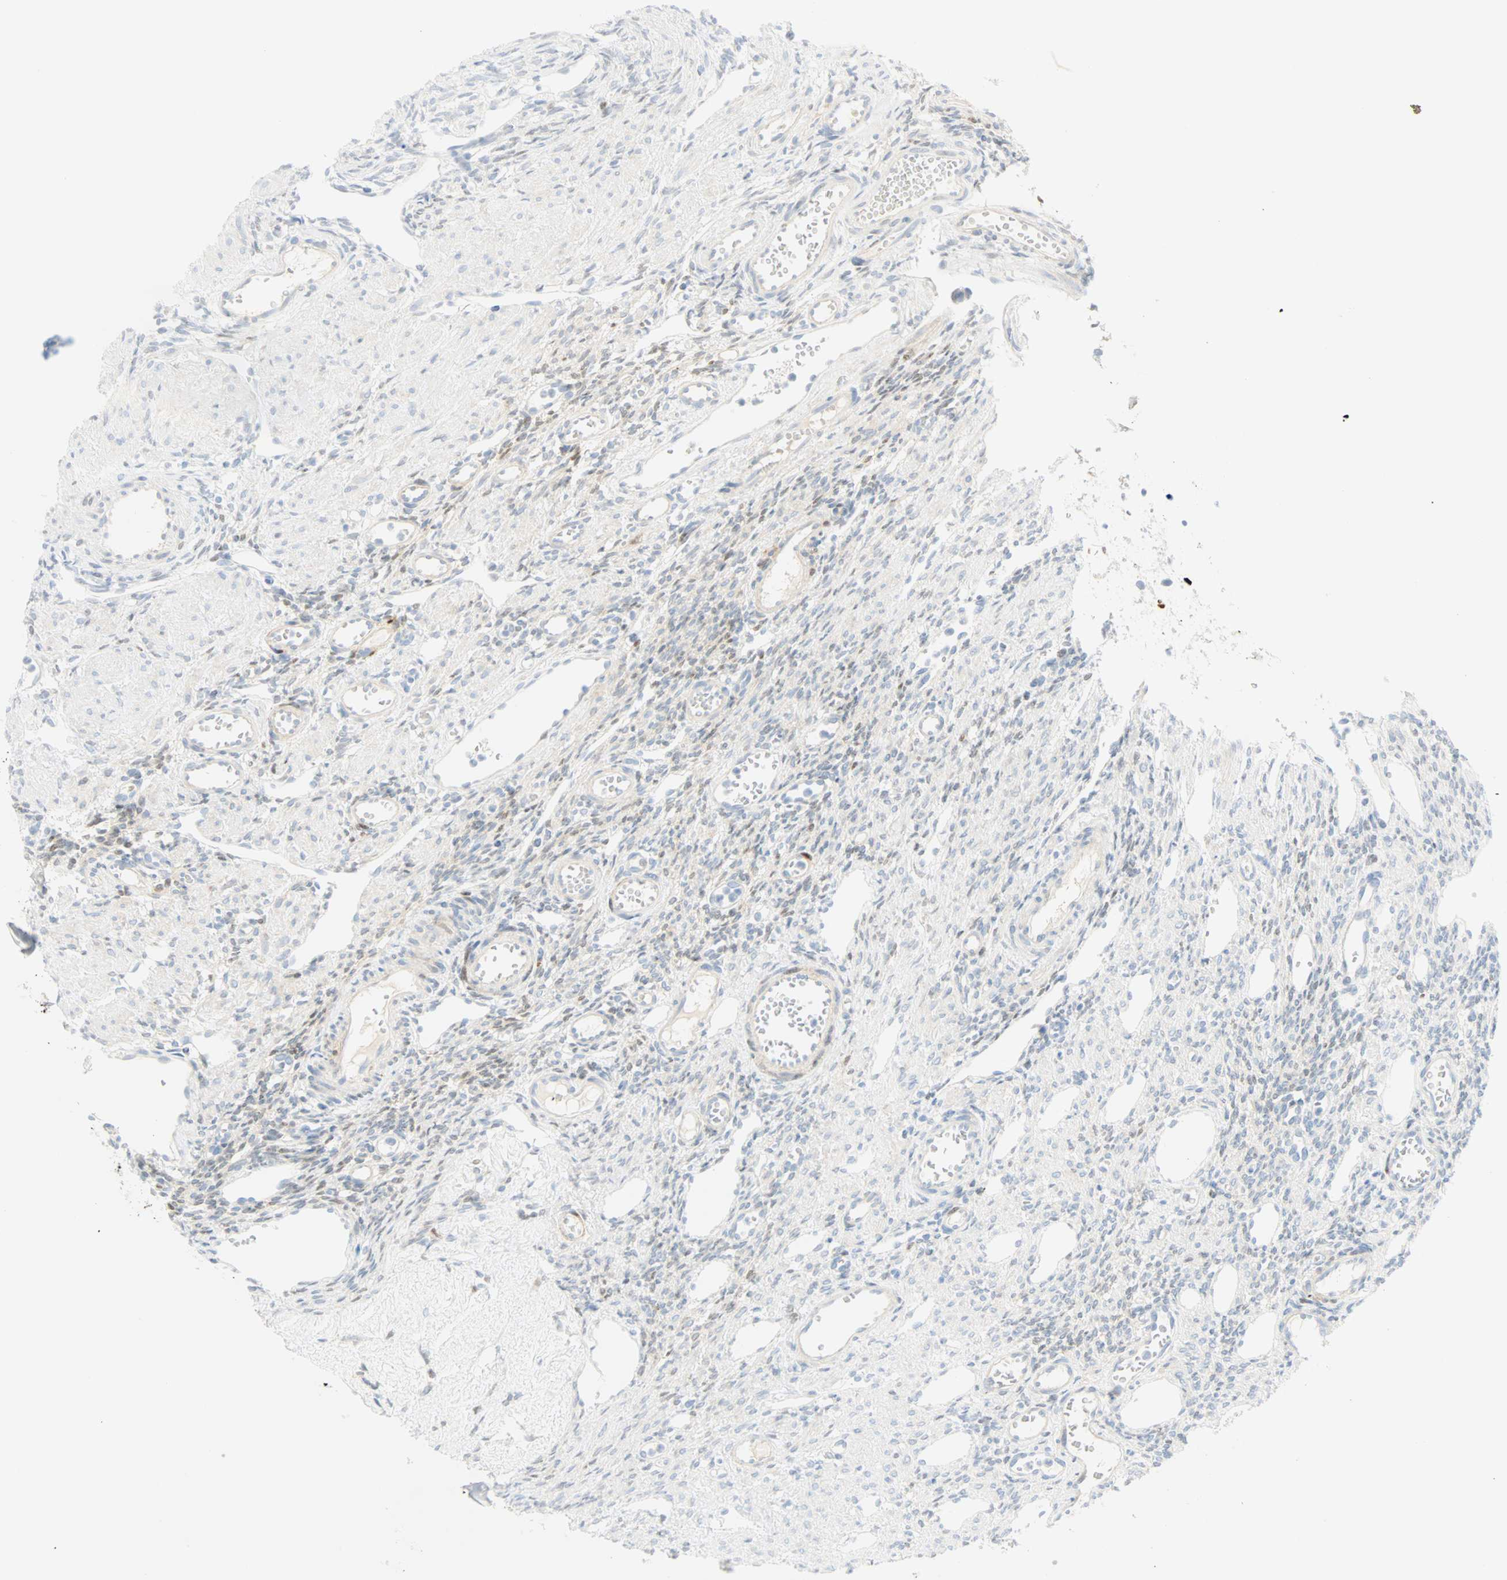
{"staining": {"intensity": "negative", "quantity": "none", "location": "none"}, "tissue": "ovary", "cell_type": "Follicle cells", "image_type": "normal", "snomed": [{"axis": "morphology", "description": "Normal tissue, NOS"}, {"axis": "topography", "description": "Ovary"}], "caption": "Immunohistochemistry of unremarkable human ovary shows no expression in follicle cells. (DAB immunohistochemistry (IHC), high magnification).", "gene": "SELENBP1", "patient": {"sex": "female", "age": 33}}